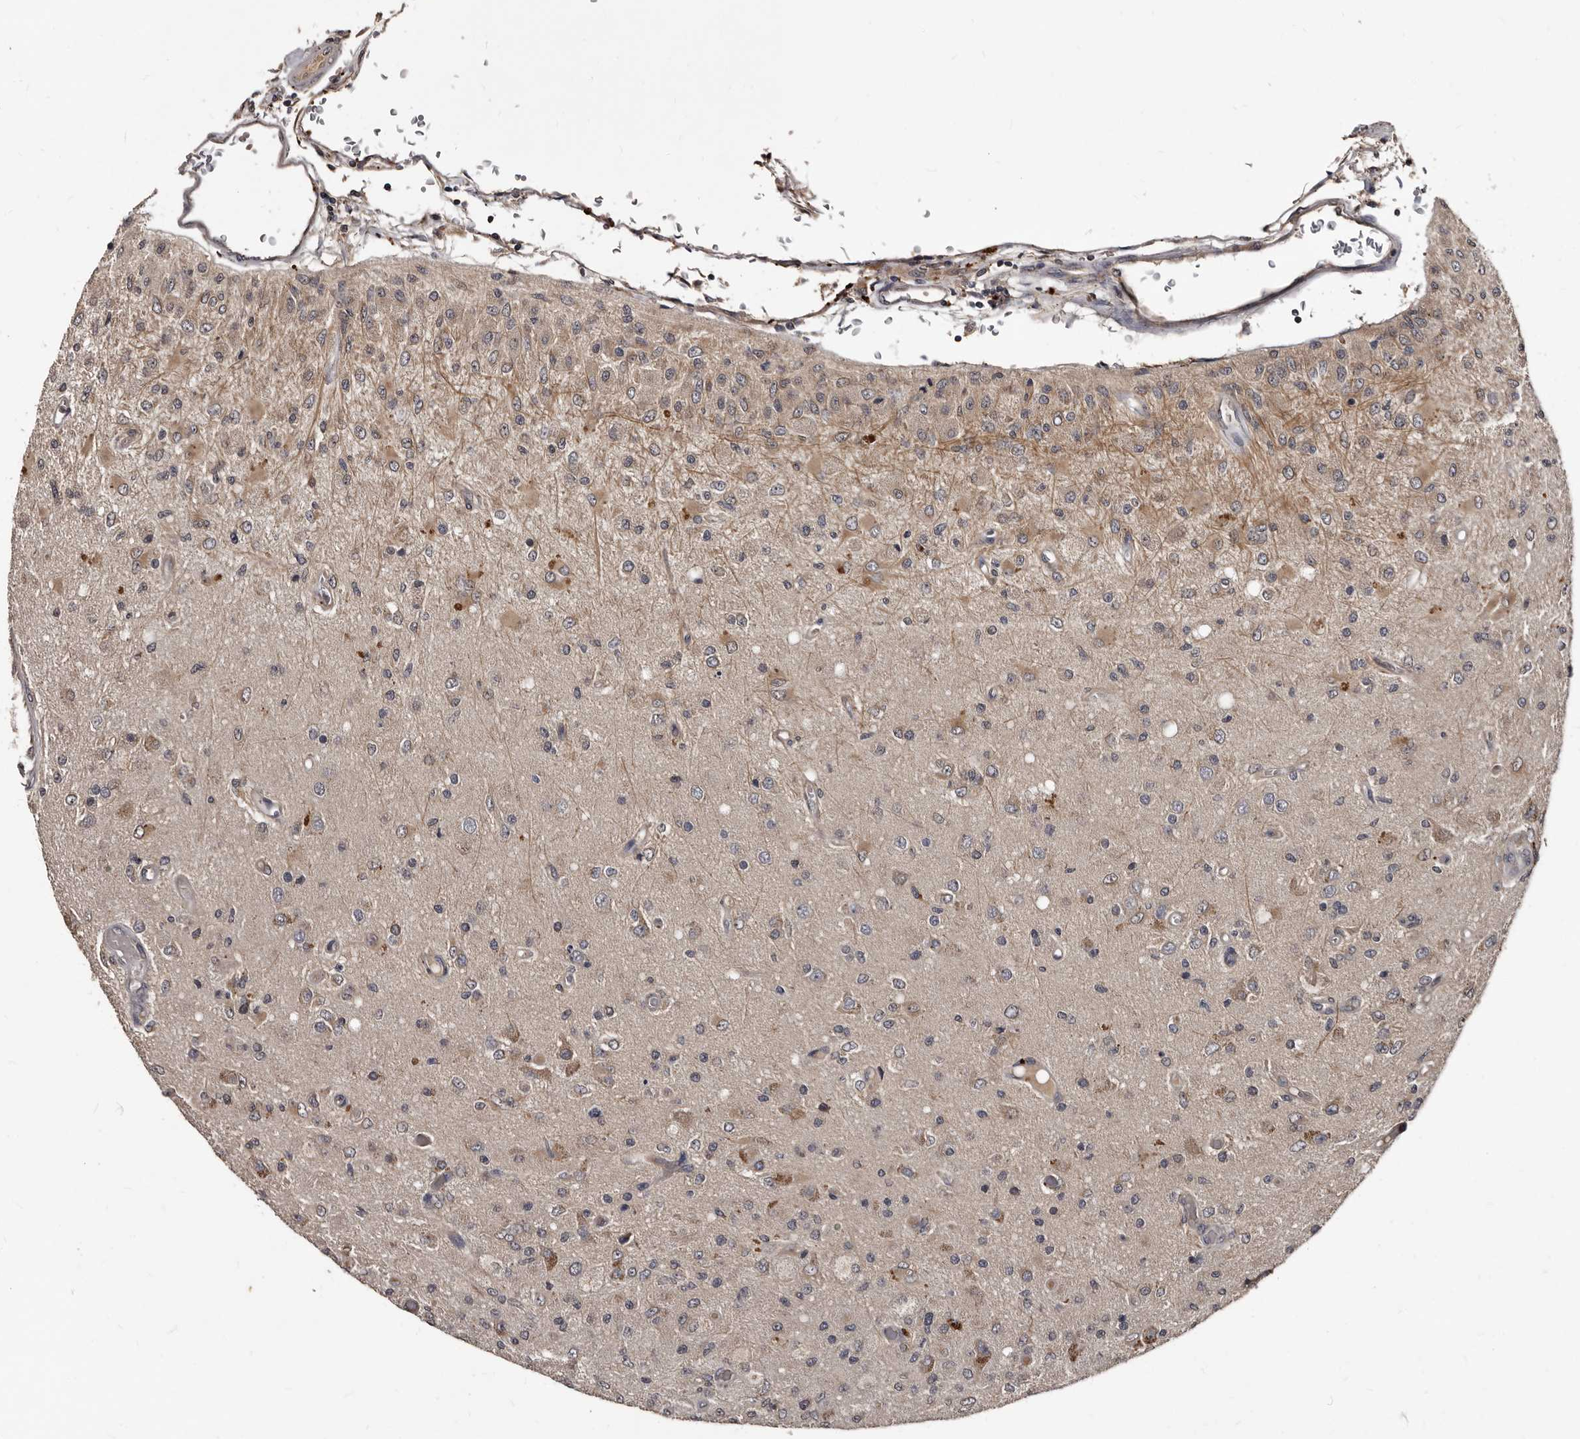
{"staining": {"intensity": "weak", "quantity": "<25%", "location": "cytoplasmic/membranous"}, "tissue": "glioma", "cell_type": "Tumor cells", "image_type": "cancer", "snomed": [{"axis": "morphology", "description": "Normal tissue, NOS"}, {"axis": "morphology", "description": "Glioma, malignant, High grade"}, {"axis": "topography", "description": "Cerebral cortex"}], "caption": "DAB immunohistochemical staining of human malignant glioma (high-grade) reveals no significant staining in tumor cells. (DAB (3,3'-diaminobenzidine) immunohistochemistry visualized using brightfield microscopy, high magnification).", "gene": "PMVK", "patient": {"sex": "male", "age": 77}}